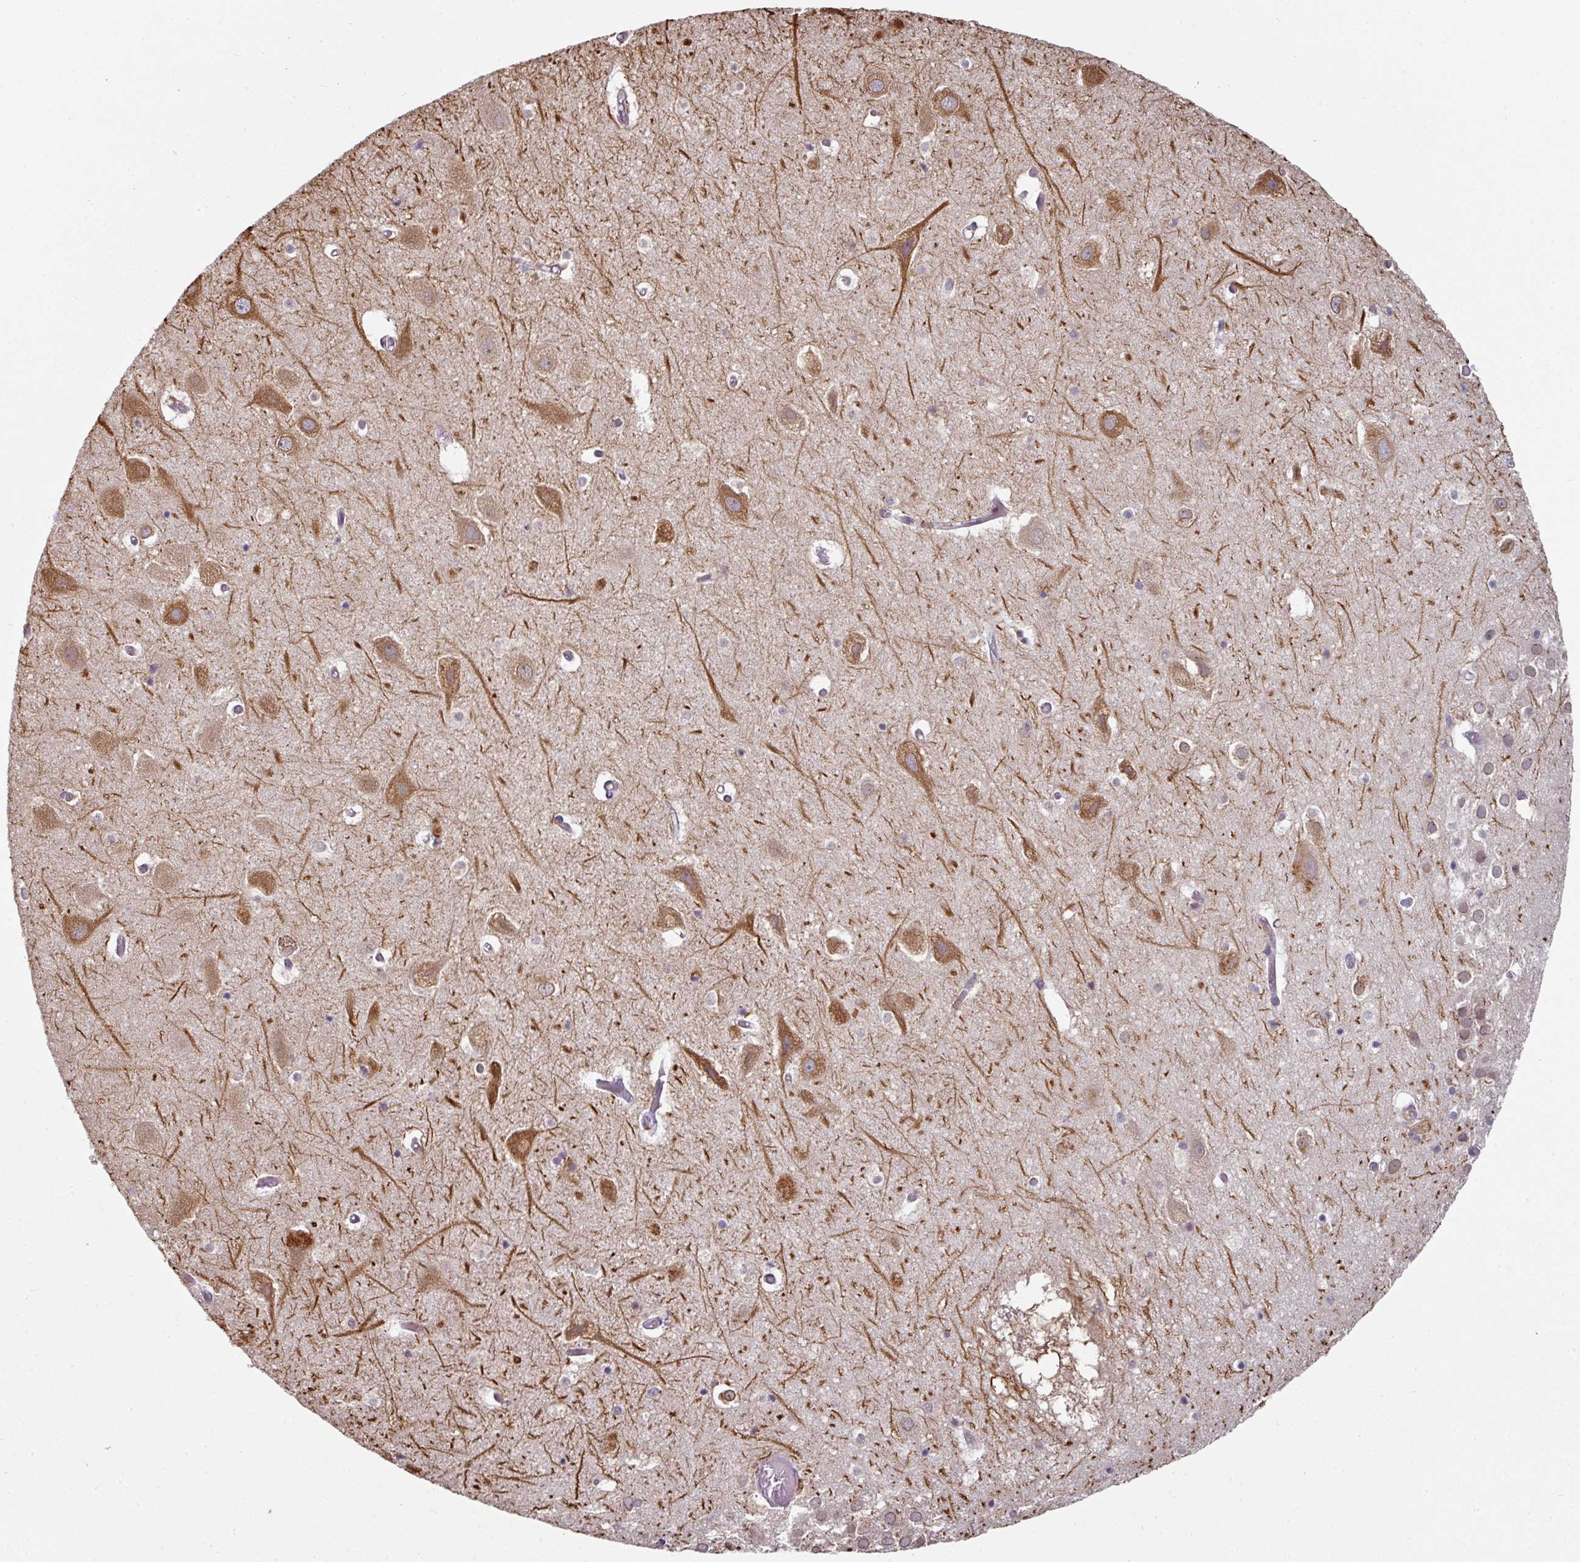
{"staining": {"intensity": "weak", "quantity": "25%-75%", "location": "cytoplasmic/membranous"}, "tissue": "hippocampus", "cell_type": "Glial cells", "image_type": "normal", "snomed": [{"axis": "morphology", "description": "Normal tissue, NOS"}, {"axis": "topography", "description": "Hippocampus"}], "caption": "Protein staining of normal hippocampus reveals weak cytoplasmic/membranous staining in about 25%-75% of glial cells. (DAB (3,3'-diaminobenzidine) IHC, brown staining for protein, blue staining for nuclei).", "gene": "SWSAP1", "patient": {"sex": "female", "age": 52}}